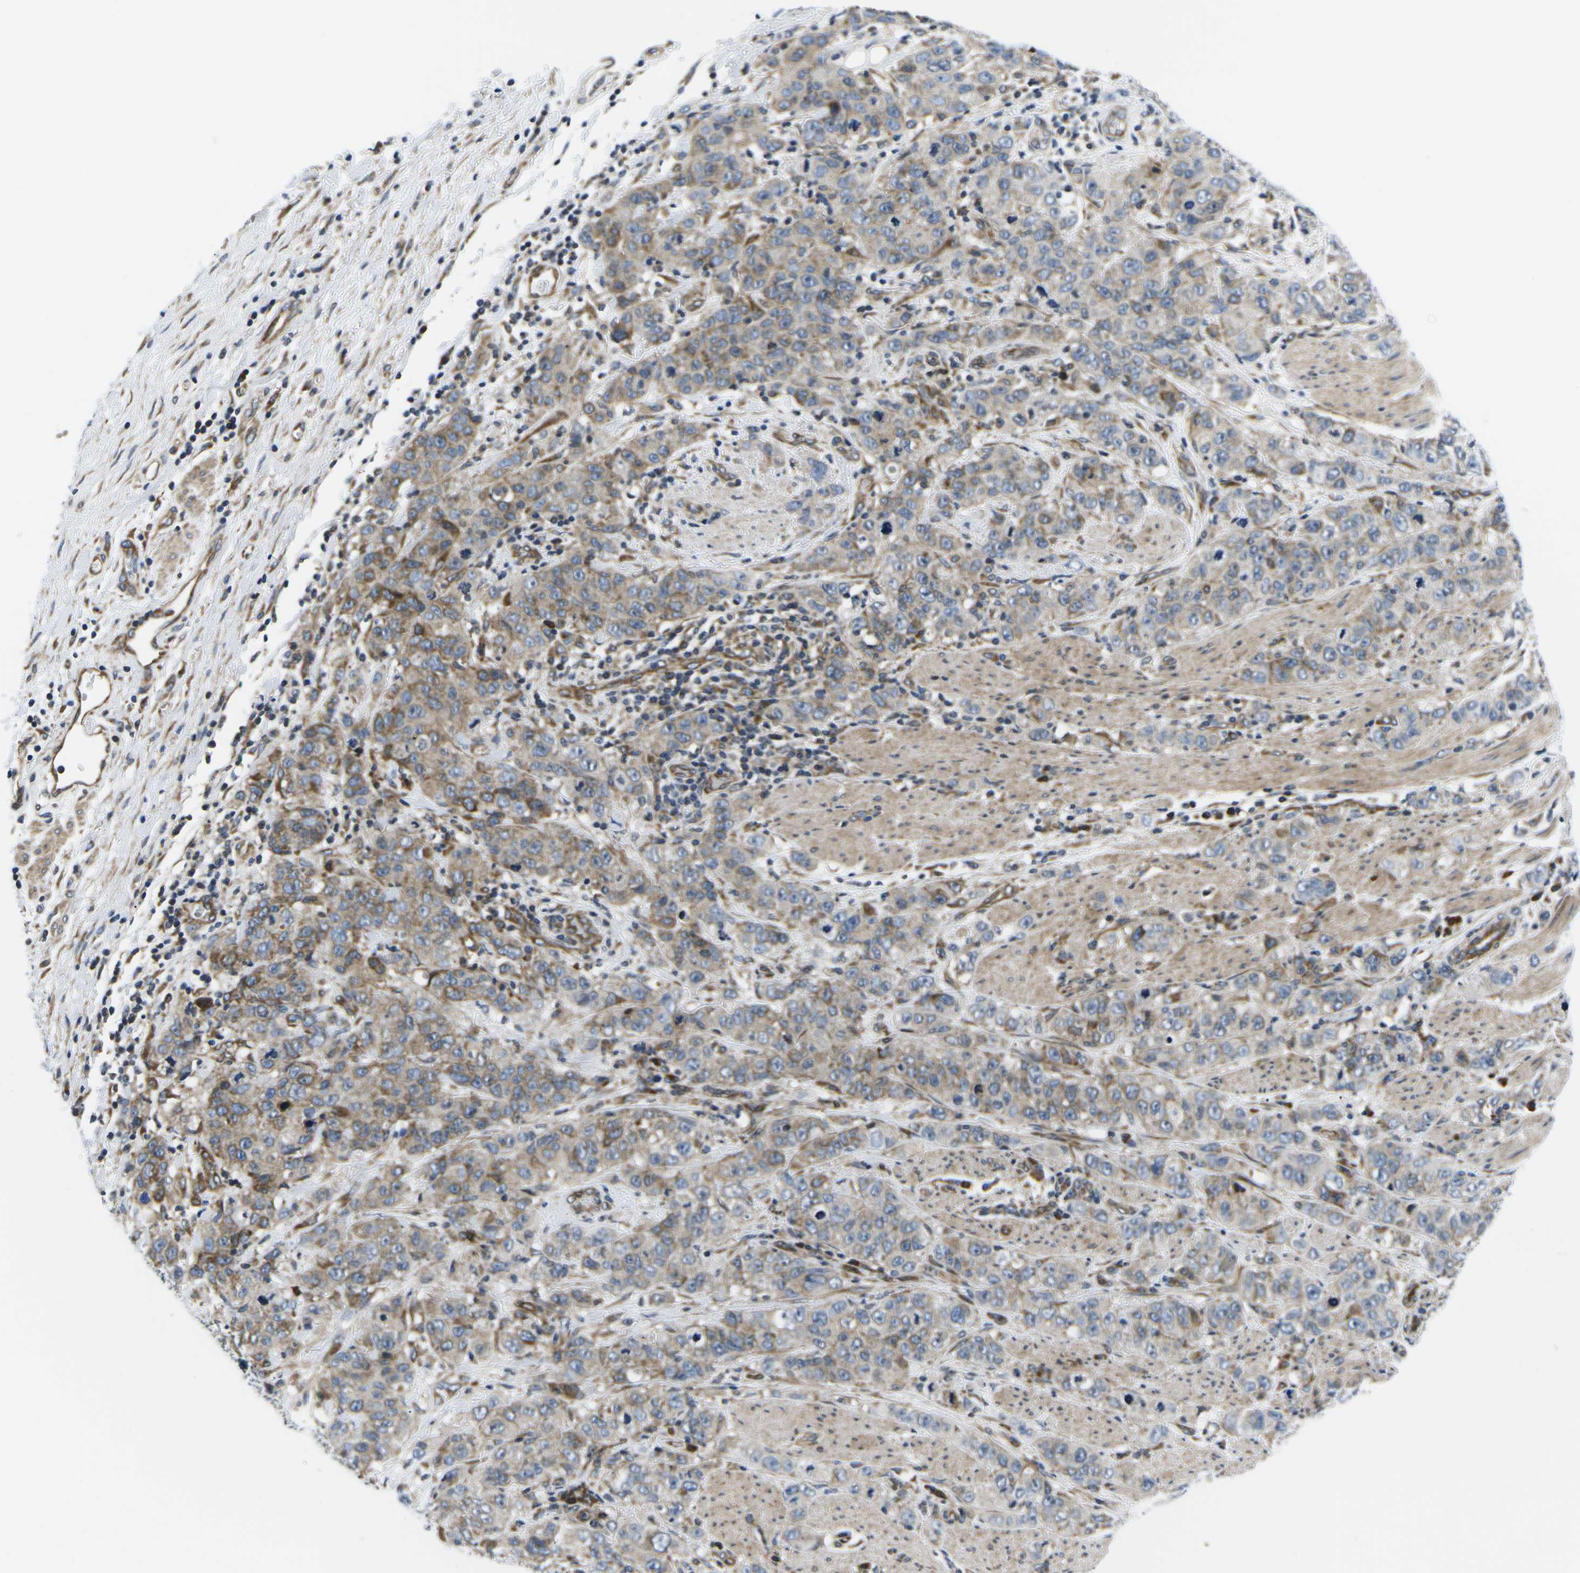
{"staining": {"intensity": "moderate", "quantity": "25%-75%", "location": "cytoplasmic/membranous"}, "tissue": "stomach cancer", "cell_type": "Tumor cells", "image_type": "cancer", "snomed": [{"axis": "morphology", "description": "Adenocarcinoma, NOS"}, {"axis": "topography", "description": "Stomach"}], "caption": "A medium amount of moderate cytoplasmic/membranous positivity is present in approximately 25%-75% of tumor cells in stomach cancer (adenocarcinoma) tissue. The staining was performed using DAB (3,3'-diaminobenzidine), with brown indicating positive protein expression. Nuclei are stained blue with hematoxylin.", "gene": "EIF4E", "patient": {"sex": "male", "age": 48}}